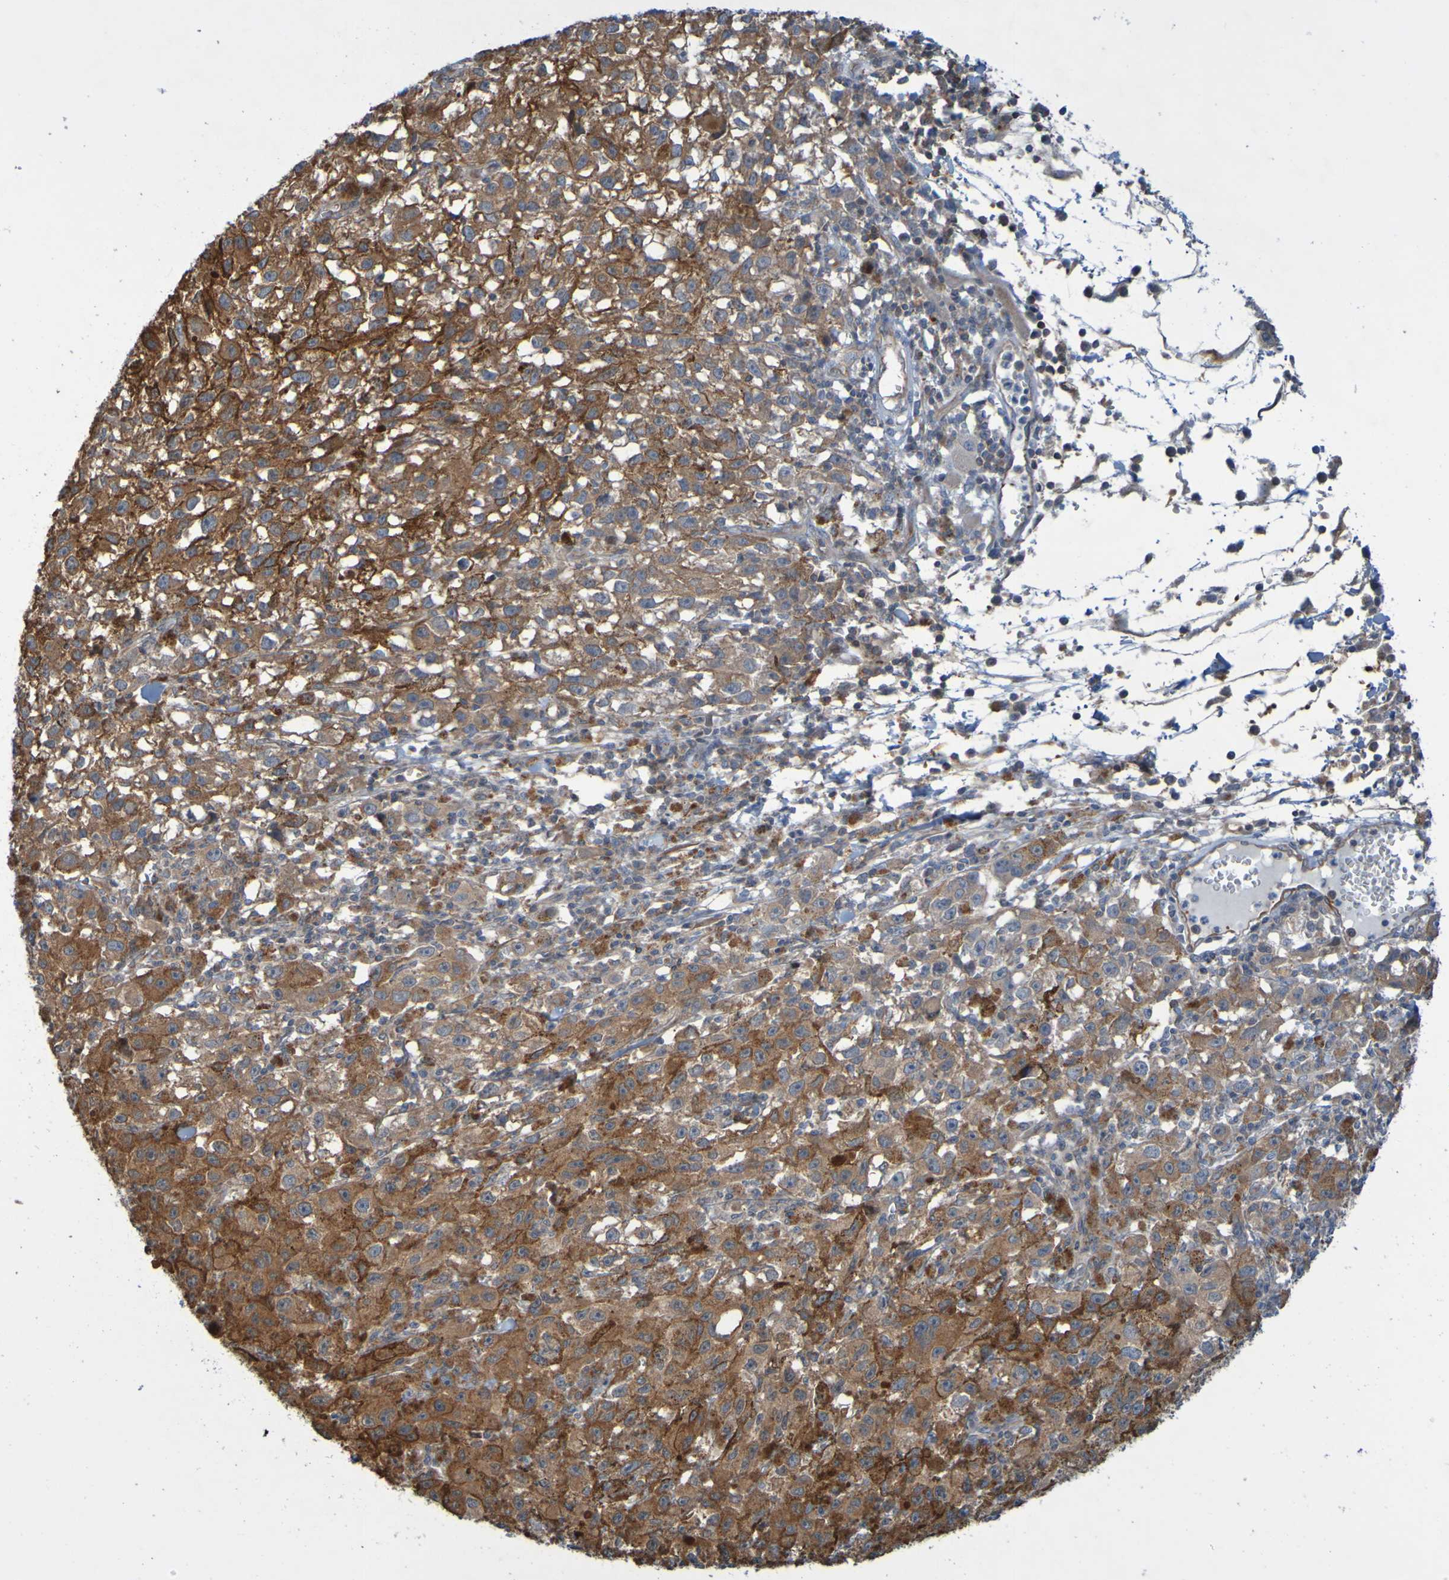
{"staining": {"intensity": "moderate", "quantity": ">75%", "location": "cytoplasmic/membranous"}, "tissue": "melanoma", "cell_type": "Tumor cells", "image_type": "cancer", "snomed": [{"axis": "morphology", "description": "Malignant melanoma, NOS"}, {"axis": "topography", "description": "Skin"}], "caption": "Malignant melanoma was stained to show a protein in brown. There is medium levels of moderate cytoplasmic/membranous expression in approximately >75% of tumor cells. (DAB (3,3'-diaminobenzidine) IHC, brown staining for protein, blue staining for nuclei).", "gene": "NPRL3", "patient": {"sex": "female", "age": 104}}